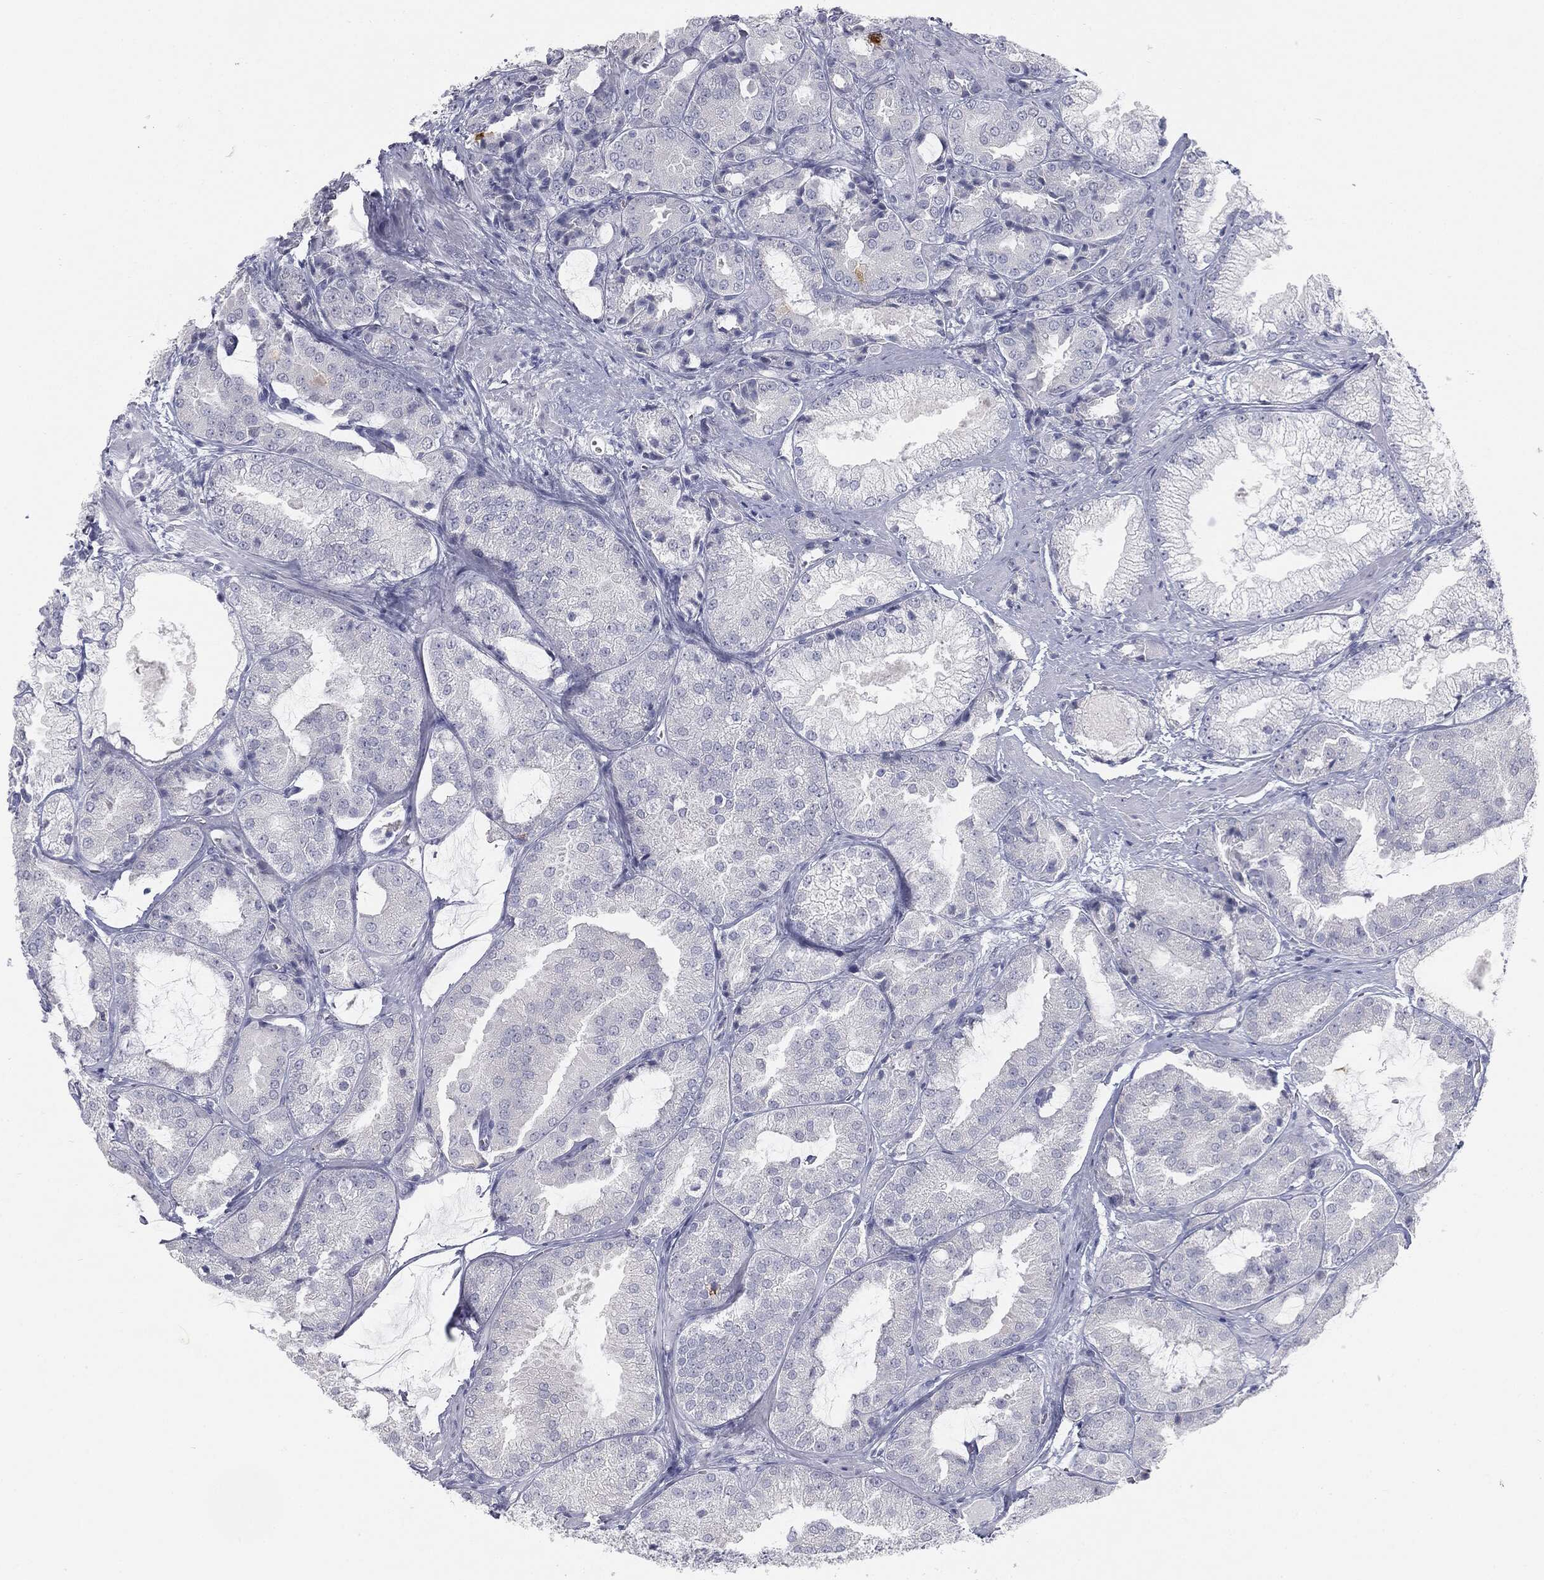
{"staining": {"intensity": "negative", "quantity": "none", "location": "none"}, "tissue": "prostate cancer", "cell_type": "Tumor cells", "image_type": "cancer", "snomed": [{"axis": "morphology", "description": "Adenocarcinoma, High grade"}, {"axis": "topography", "description": "Prostate"}], "caption": "Histopathology image shows no significant protein staining in tumor cells of prostate cancer (high-grade adenocarcinoma).", "gene": "MUC5AC", "patient": {"sex": "male", "age": 68}}